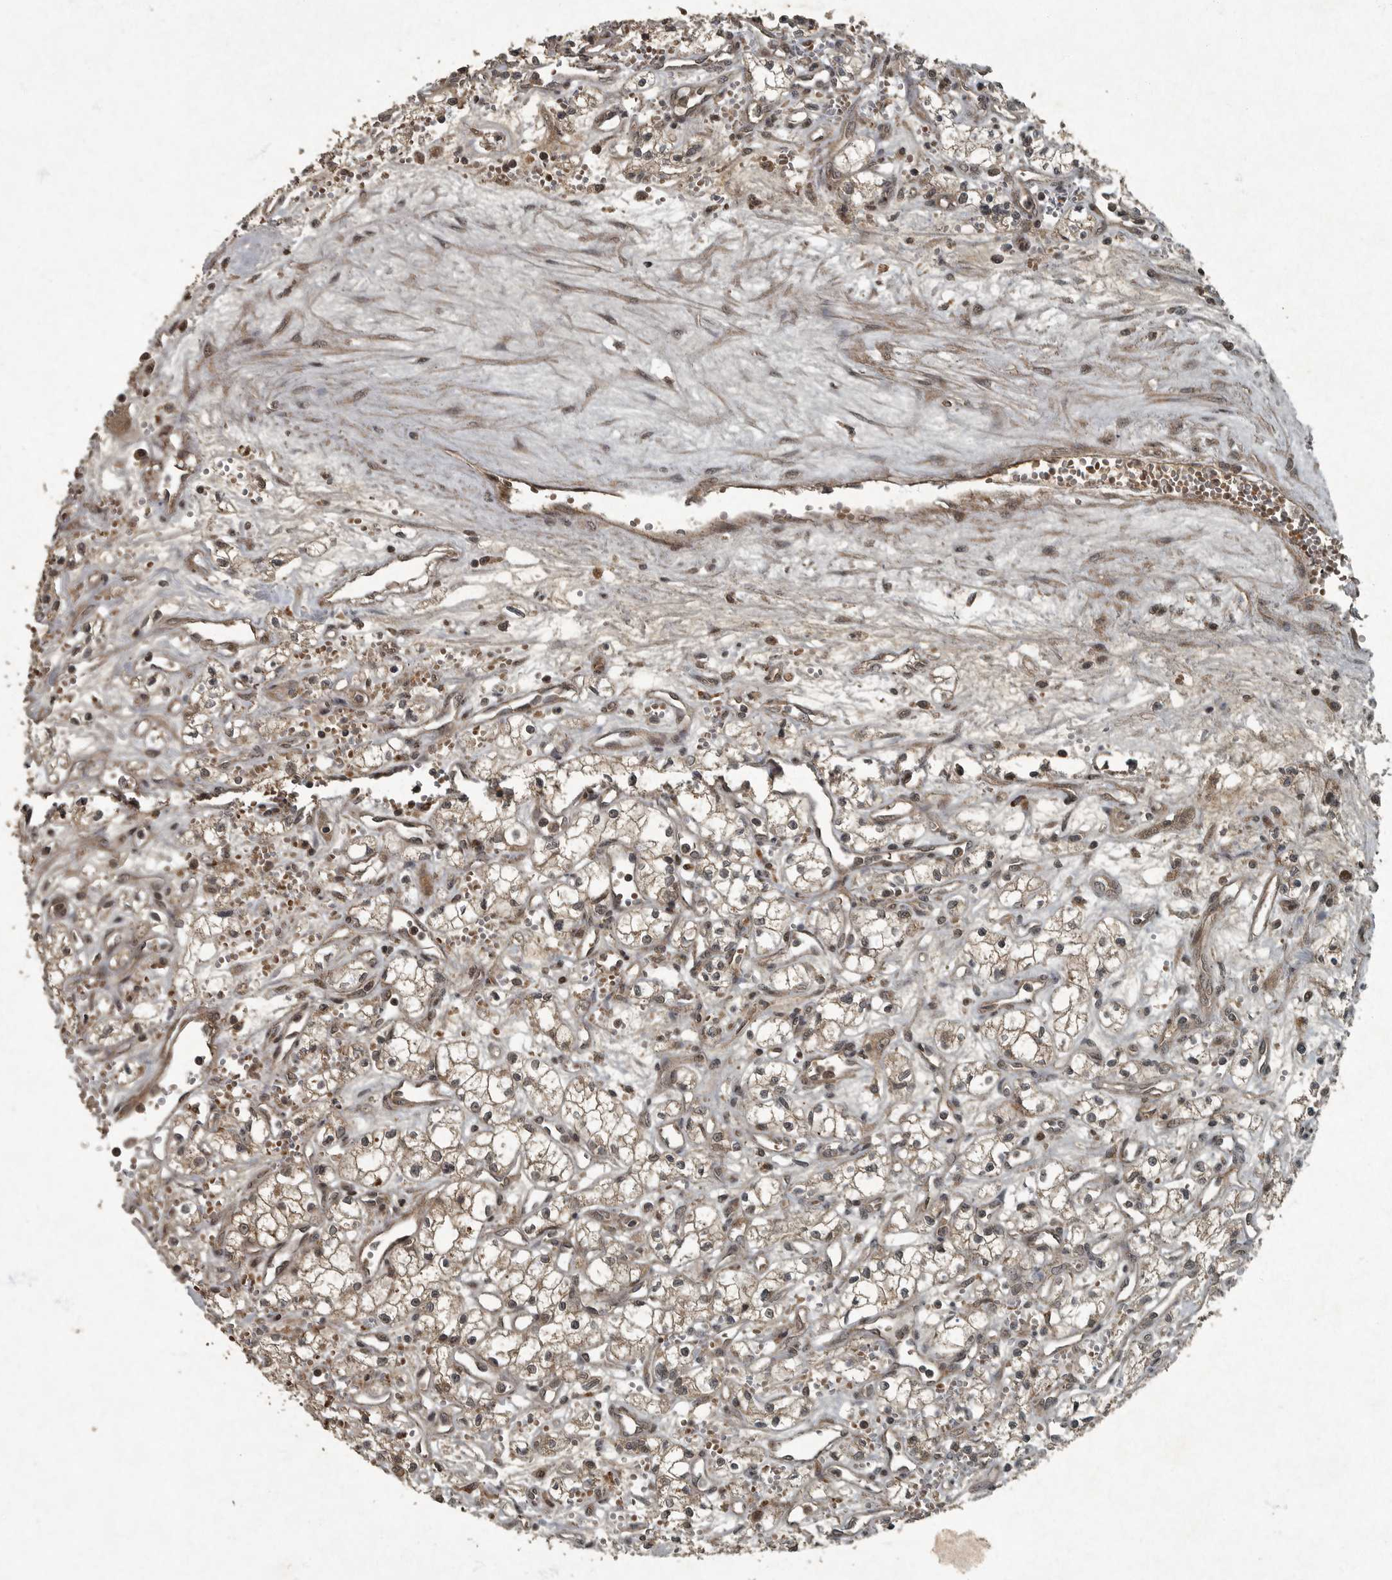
{"staining": {"intensity": "weak", "quantity": "25%-75%", "location": "cytoplasmic/membranous"}, "tissue": "renal cancer", "cell_type": "Tumor cells", "image_type": "cancer", "snomed": [{"axis": "morphology", "description": "Adenocarcinoma, NOS"}, {"axis": "topography", "description": "Kidney"}], "caption": "Protein positivity by immunohistochemistry exhibits weak cytoplasmic/membranous positivity in about 25%-75% of tumor cells in renal adenocarcinoma.", "gene": "FOXO1", "patient": {"sex": "male", "age": 59}}